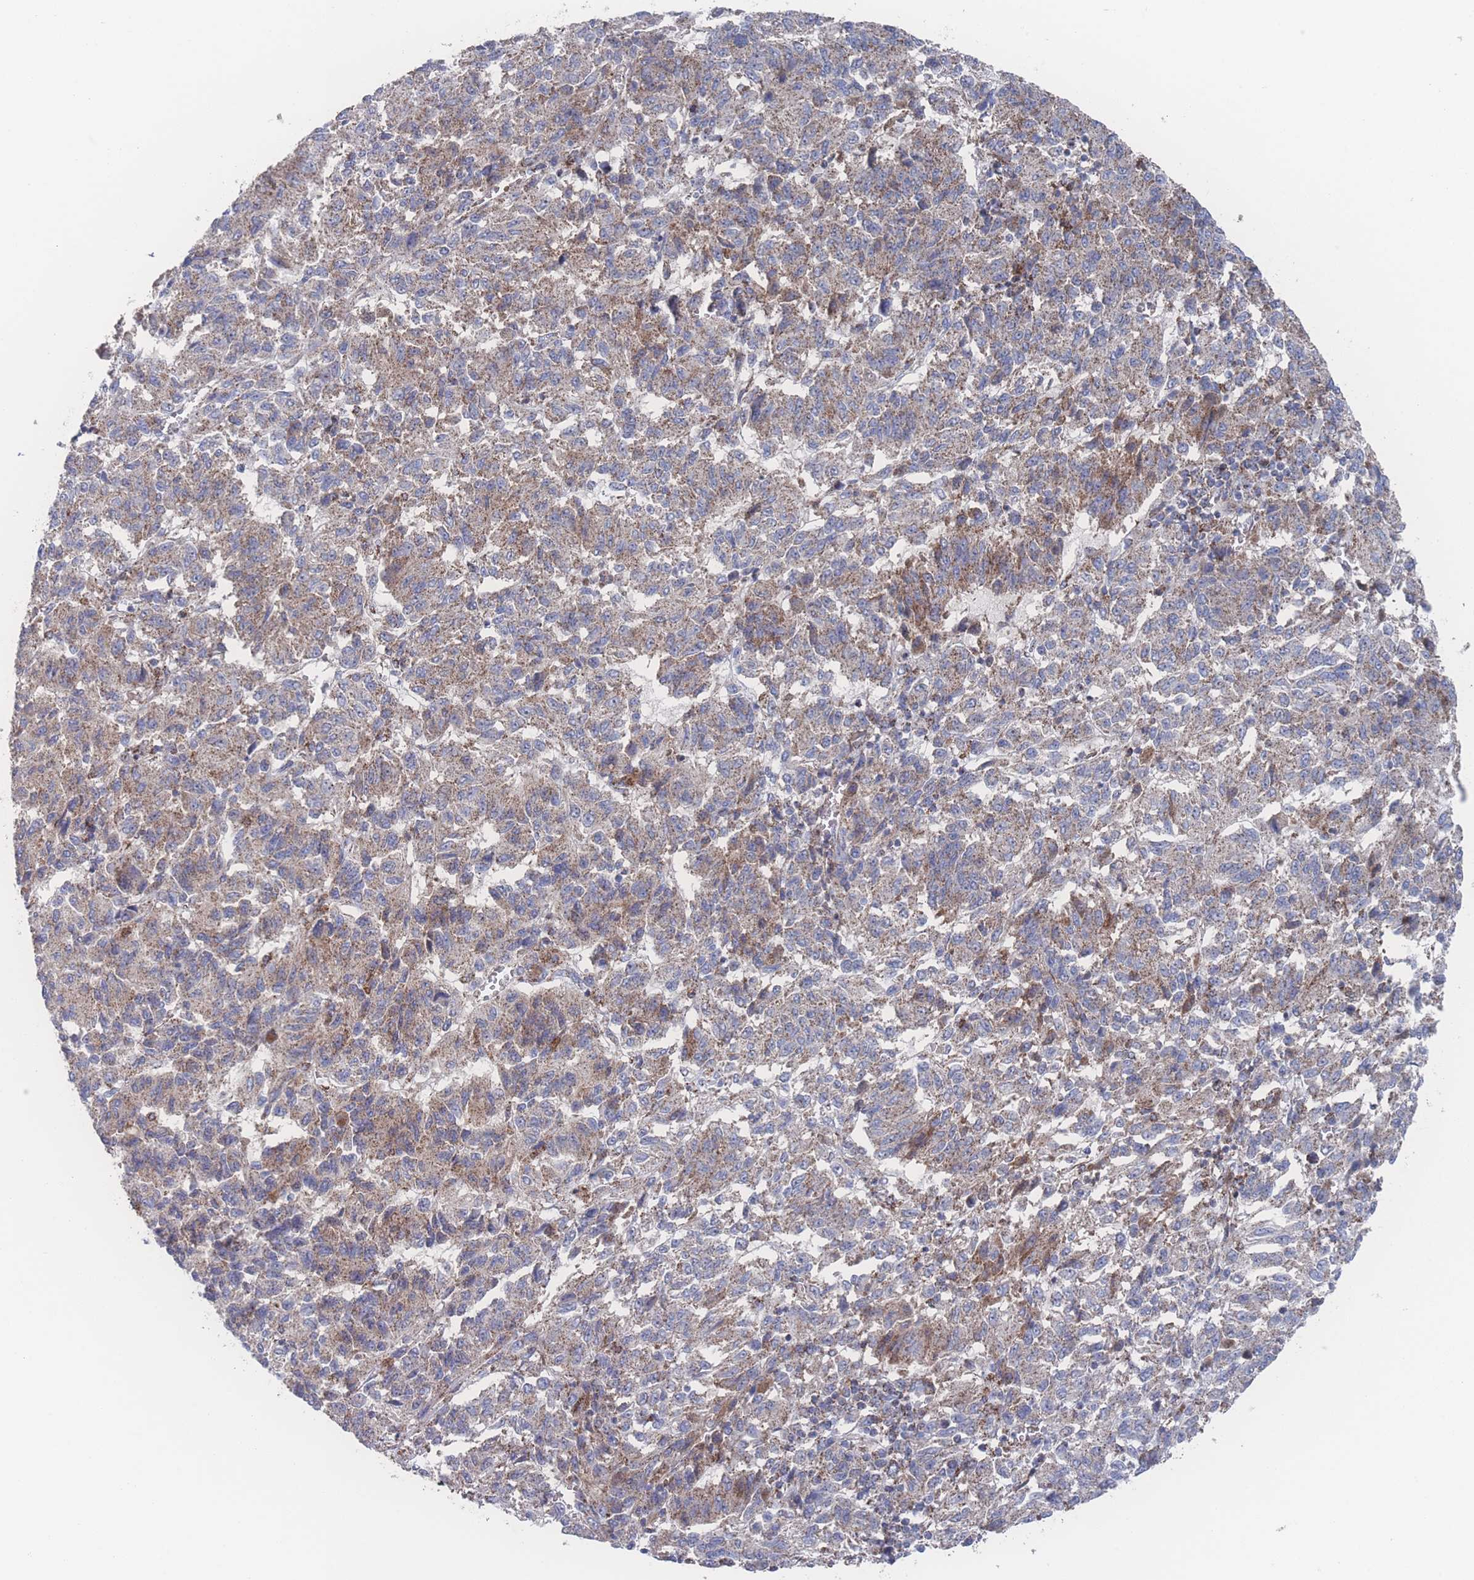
{"staining": {"intensity": "moderate", "quantity": "25%-75%", "location": "cytoplasmic/membranous"}, "tissue": "melanoma", "cell_type": "Tumor cells", "image_type": "cancer", "snomed": [{"axis": "morphology", "description": "Malignant melanoma, Metastatic site"}, {"axis": "topography", "description": "Lung"}], "caption": "Immunohistochemistry (DAB (3,3'-diaminobenzidine)) staining of human malignant melanoma (metastatic site) reveals moderate cytoplasmic/membranous protein expression in about 25%-75% of tumor cells.", "gene": "PEX14", "patient": {"sex": "male", "age": 64}}